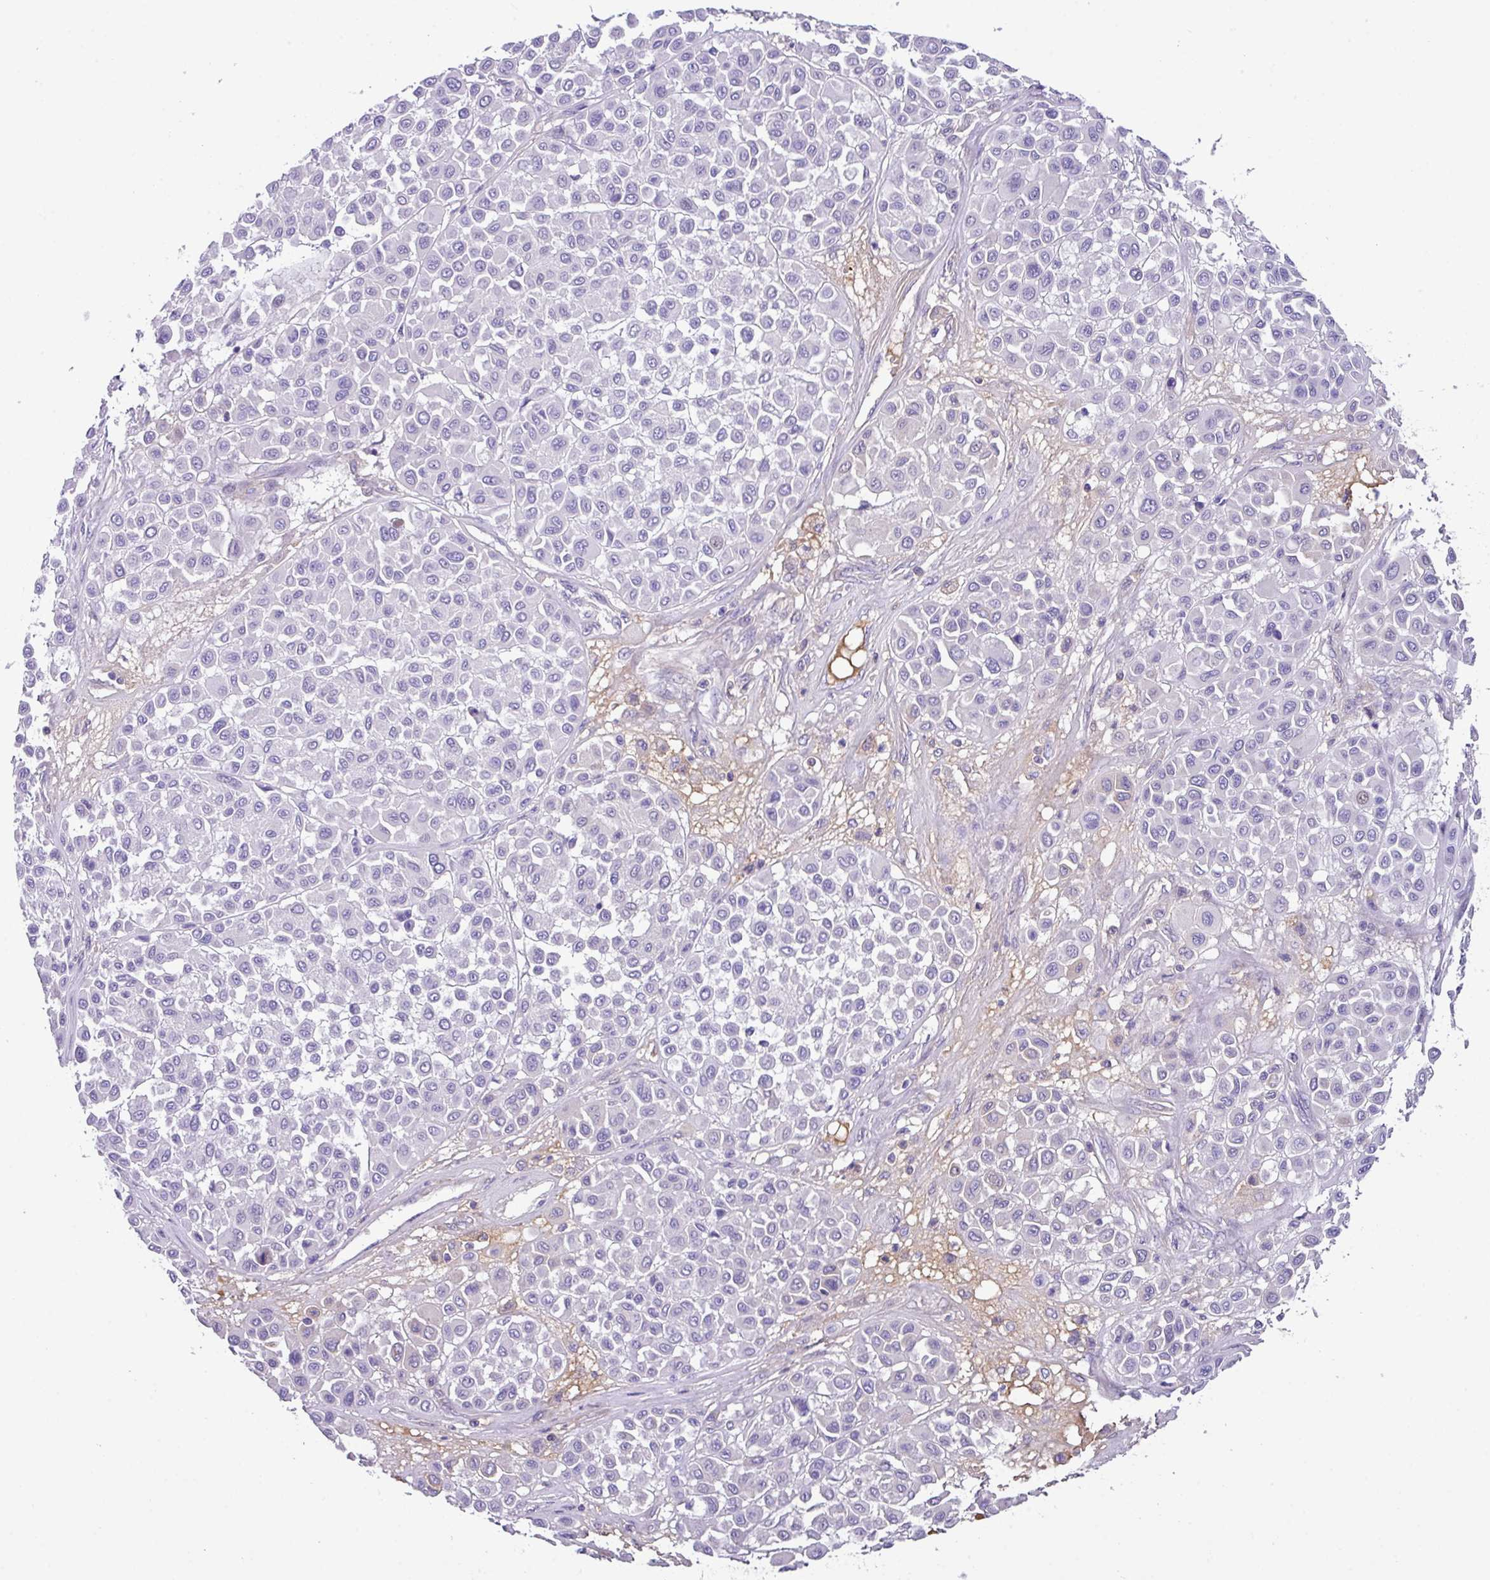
{"staining": {"intensity": "negative", "quantity": "none", "location": "none"}, "tissue": "melanoma", "cell_type": "Tumor cells", "image_type": "cancer", "snomed": [{"axis": "morphology", "description": "Malignant melanoma, Metastatic site"}, {"axis": "topography", "description": "Soft tissue"}], "caption": "A photomicrograph of melanoma stained for a protein shows no brown staining in tumor cells.", "gene": "DNAL1", "patient": {"sex": "male", "age": 41}}